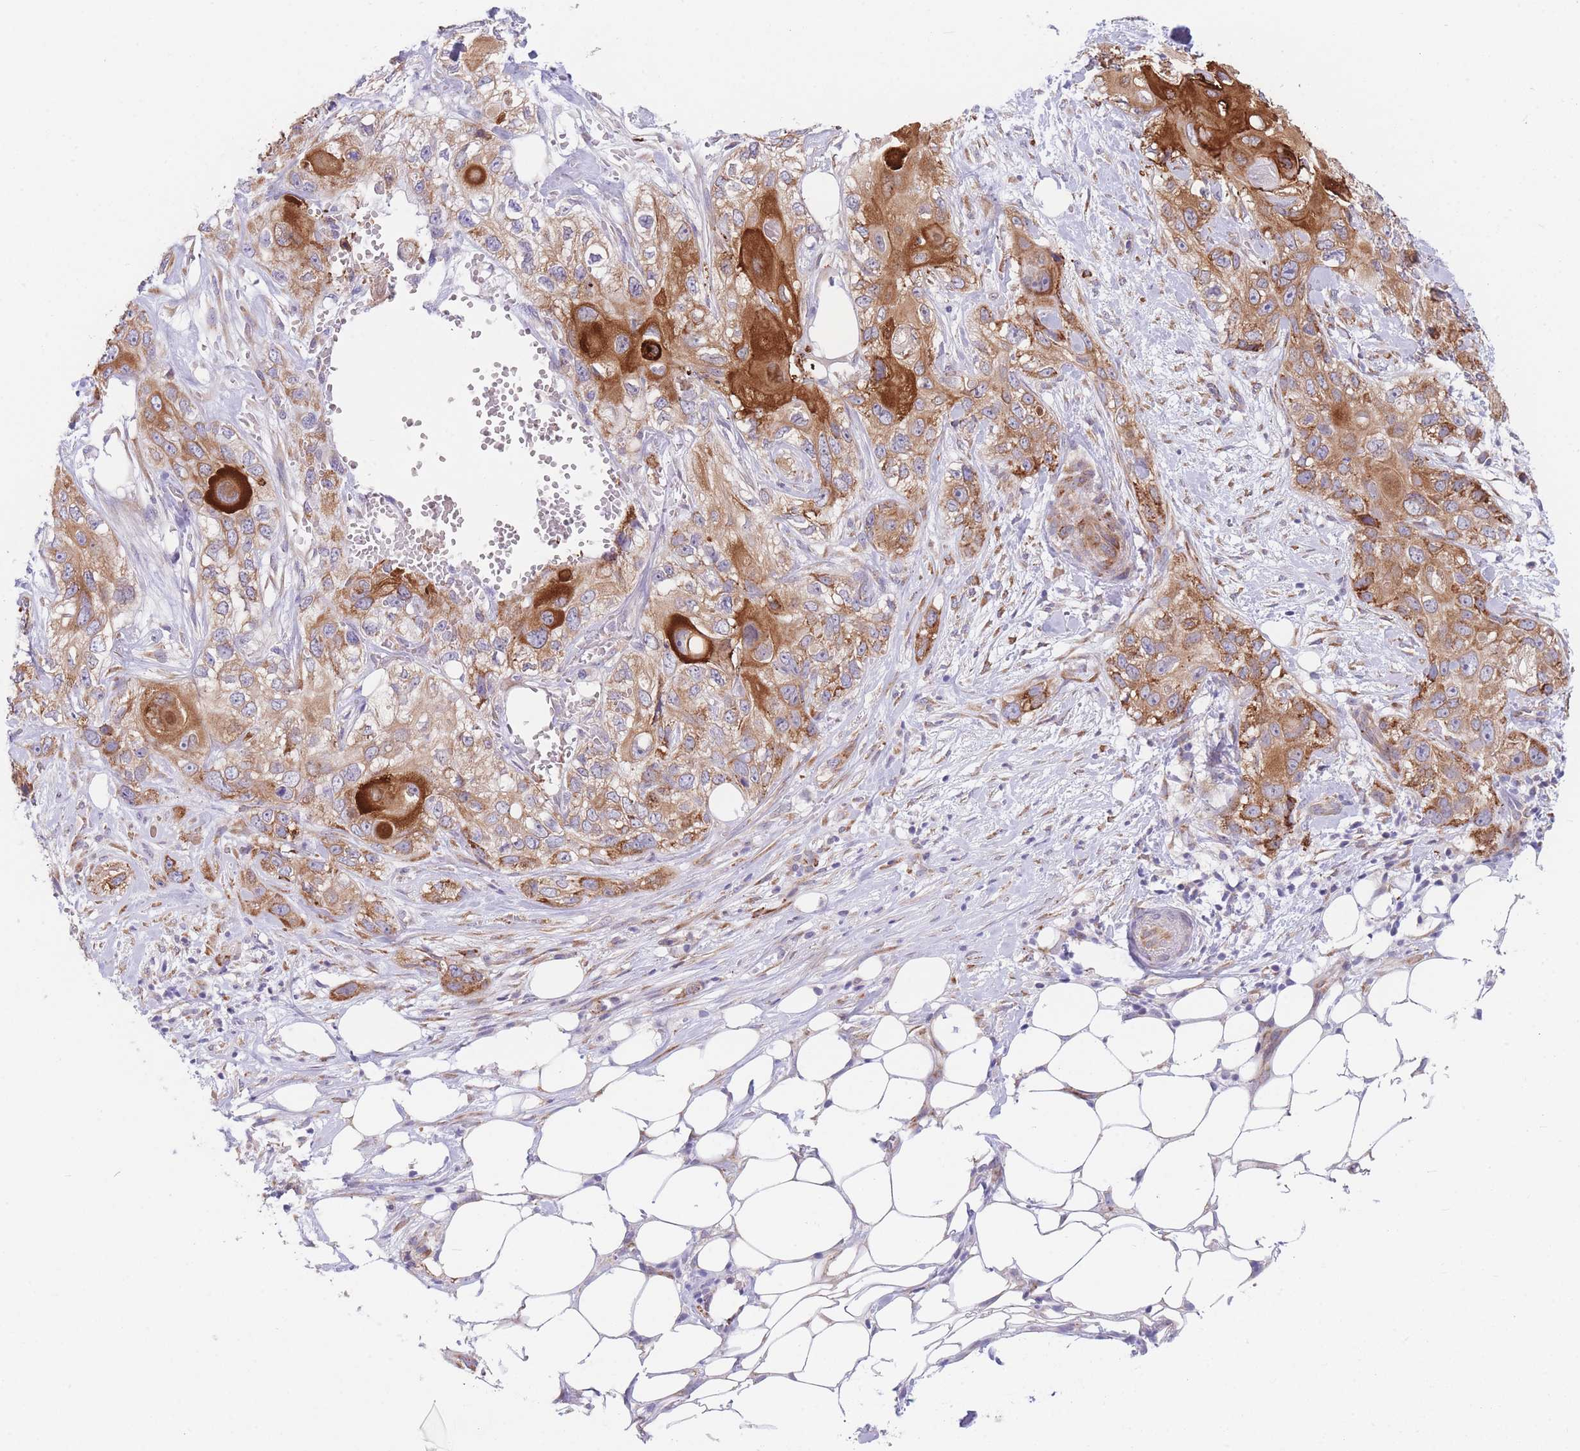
{"staining": {"intensity": "moderate", "quantity": ">75%", "location": "cytoplasmic/membranous"}, "tissue": "skin cancer", "cell_type": "Tumor cells", "image_type": "cancer", "snomed": [{"axis": "morphology", "description": "Normal tissue, NOS"}, {"axis": "morphology", "description": "Squamous cell carcinoma, NOS"}, {"axis": "topography", "description": "Skin"}], "caption": "Immunohistochemical staining of squamous cell carcinoma (skin) shows moderate cytoplasmic/membranous protein expression in about >75% of tumor cells. (DAB (3,3'-diaminobenzidine) = brown stain, brightfield microscopy at high magnification).", "gene": "AK9", "patient": {"sex": "male", "age": 72}}